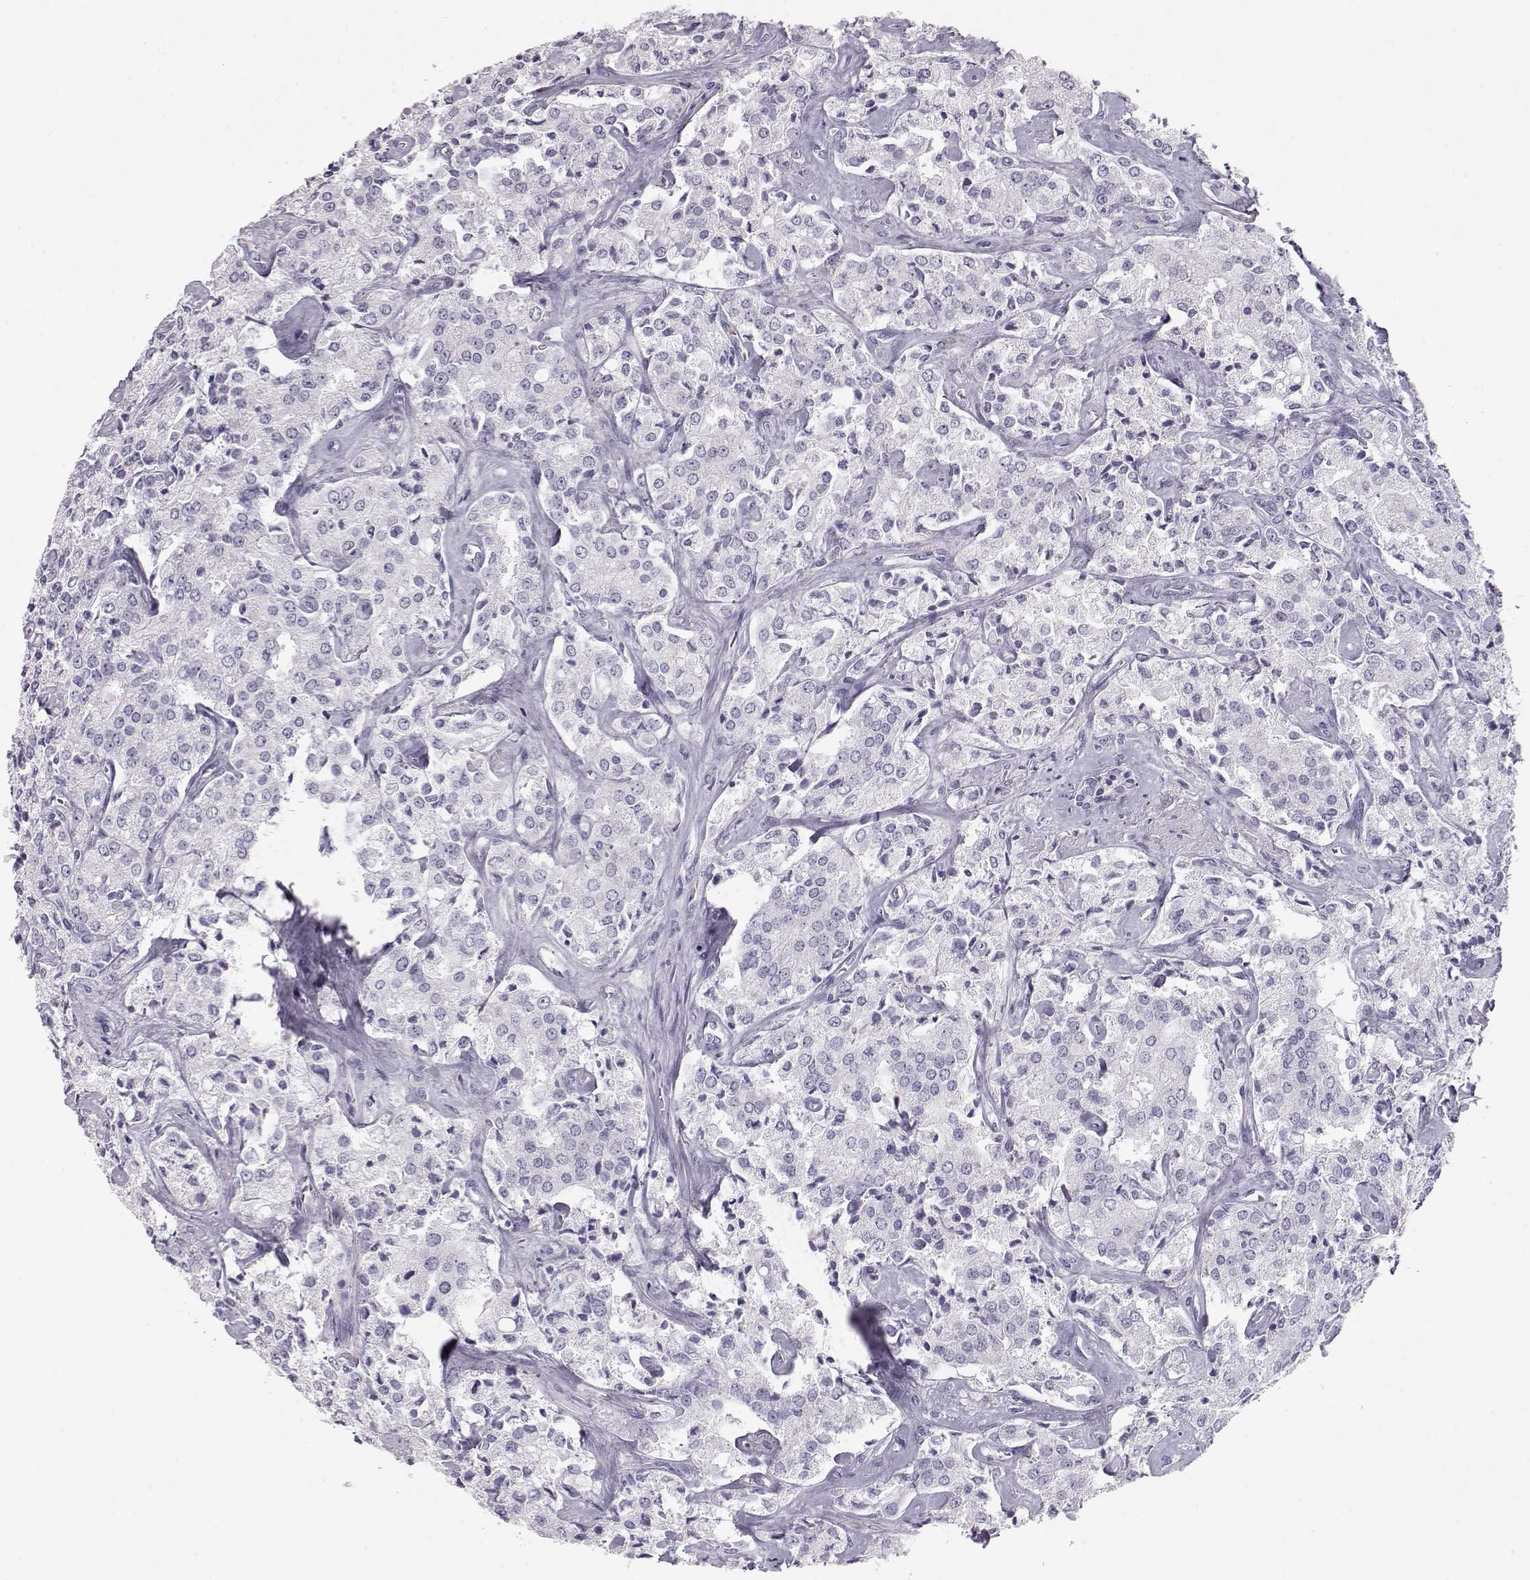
{"staining": {"intensity": "negative", "quantity": "none", "location": "none"}, "tissue": "prostate cancer", "cell_type": "Tumor cells", "image_type": "cancer", "snomed": [{"axis": "morphology", "description": "Adenocarcinoma, NOS"}, {"axis": "topography", "description": "Prostate"}], "caption": "Histopathology image shows no protein staining in tumor cells of prostate cancer (adenocarcinoma) tissue.", "gene": "MIP", "patient": {"sex": "male", "age": 66}}